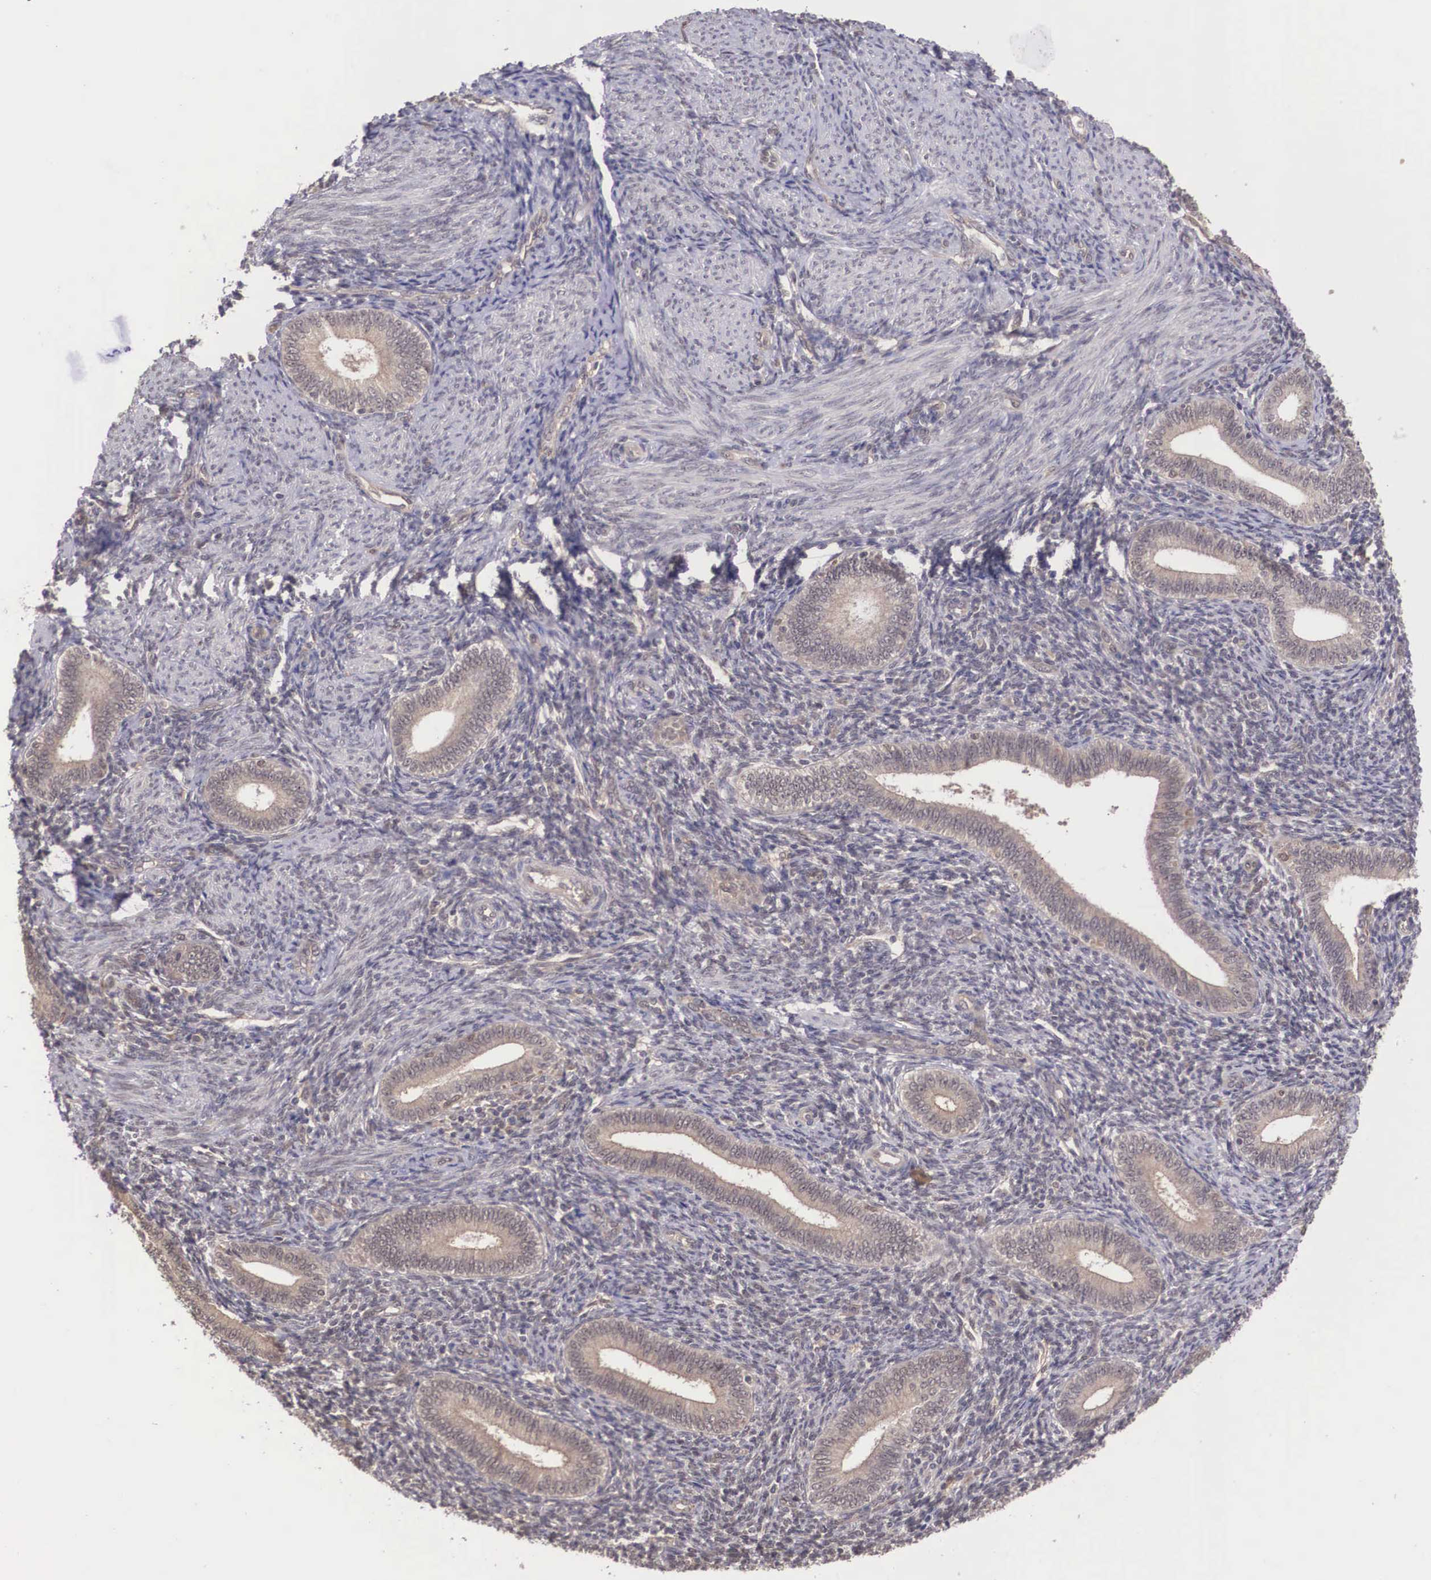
{"staining": {"intensity": "negative", "quantity": "none", "location": "none"}, "tissue": "endometrium", "cell_type": "Cells in endometrial stroma", "image_type": "normal", "snomed": [{"axis": "morphology", "description": "Normal tissue, NOS"}, {"axis": "topography", "description": "Endometrium"}], "caption": "Human endometrium stained for a protein using immunohistochemistry (IHC) reveals no positivity in cells in endometrial stroma.", "gene": "VASH1", "patient": {"sex": "female", "age": 35}}